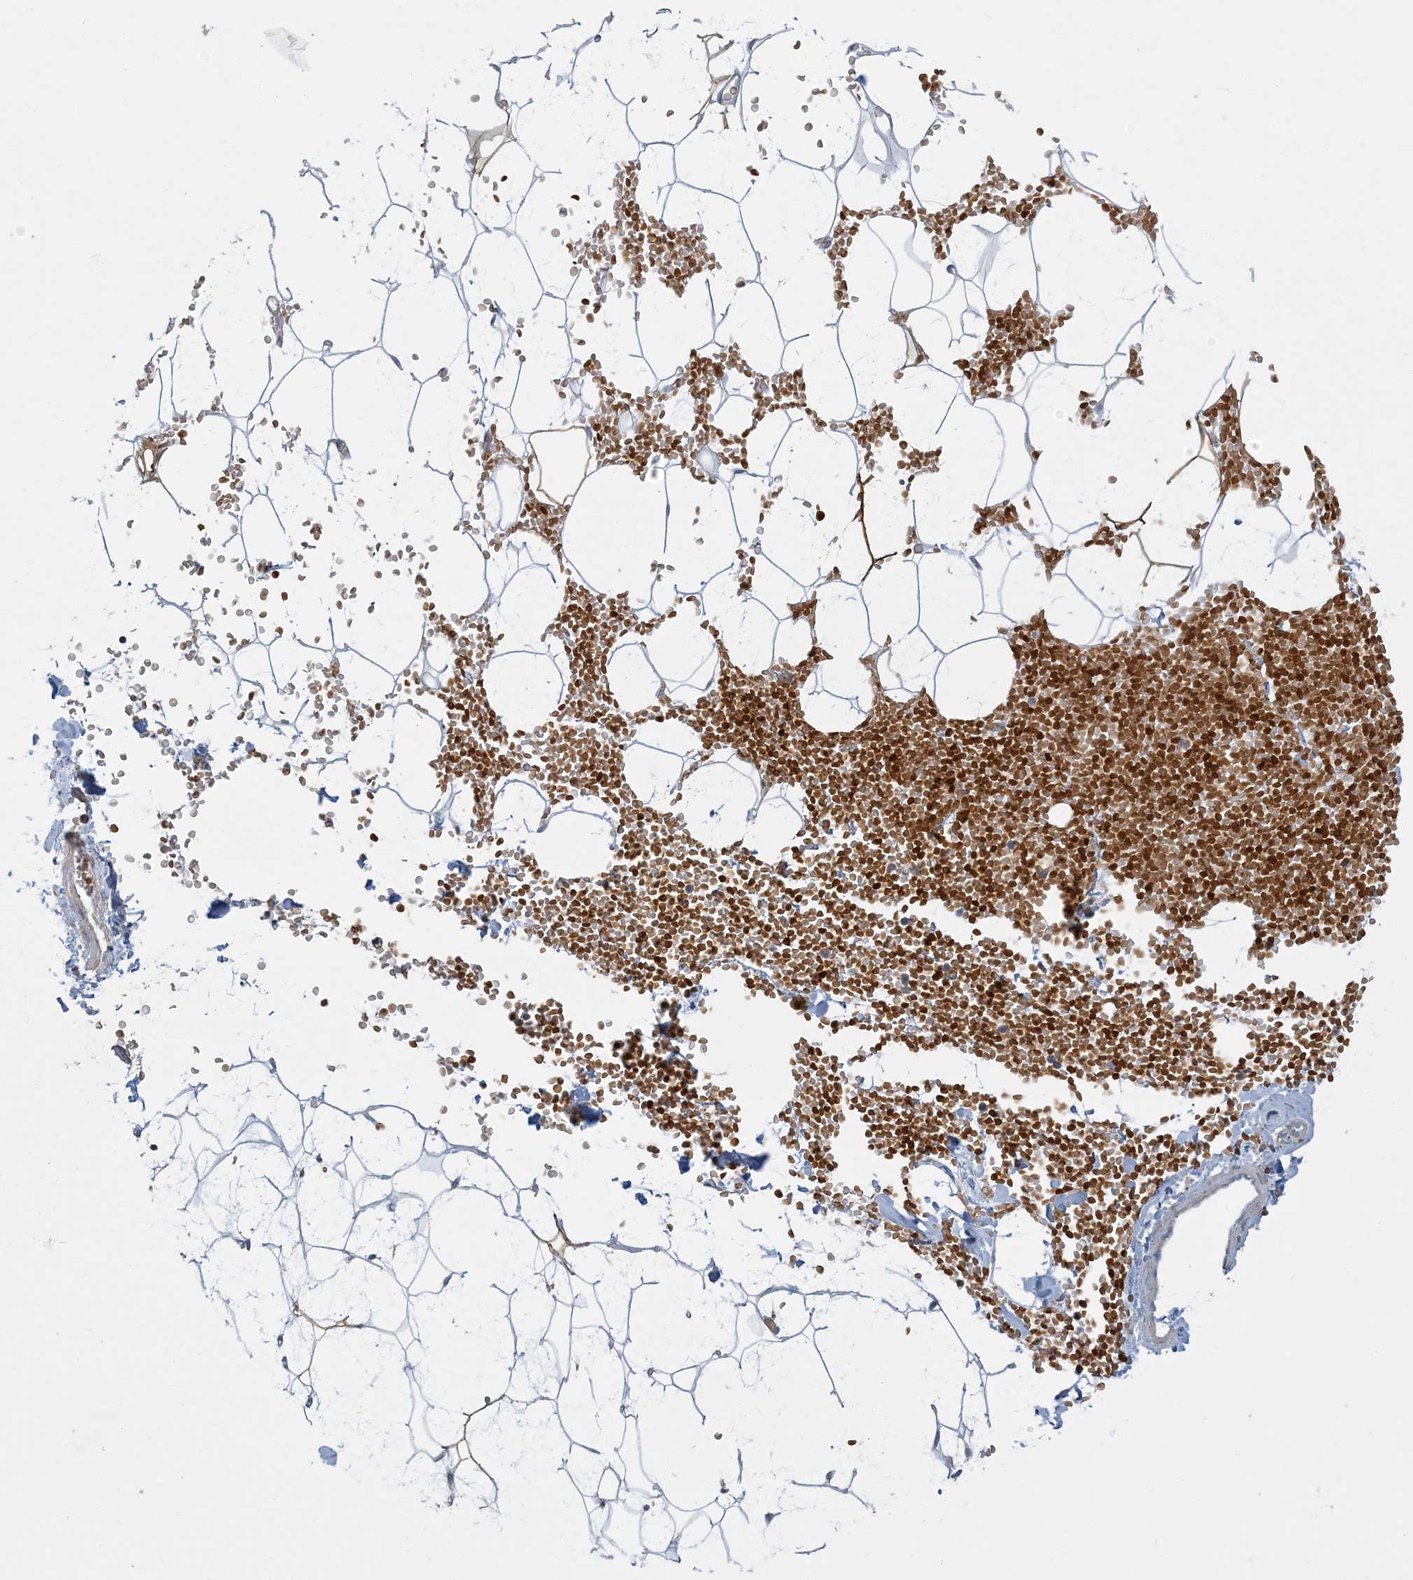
{"staining": {"intensity": "moderate", "quantity": "<25%", "location": "cytoplasmic/membranous"}, "tissue": "adipose tissue", "cell_type": "Adipocytes", "image_type": "normal", "snomed": [{"axis": "morphology", "description": "Normal tissue, NOS"}, {"axis": "topography", "description": "Breast"}], "caption": "Moderate cytoplasmic/membranous positivity for a protein is appreciated in about <25% of adipocytes of unremarkable adipose tissue using immunohistochemistry.", "gene": "LTN1", "patient": {"sex": "female", "age": 23}}